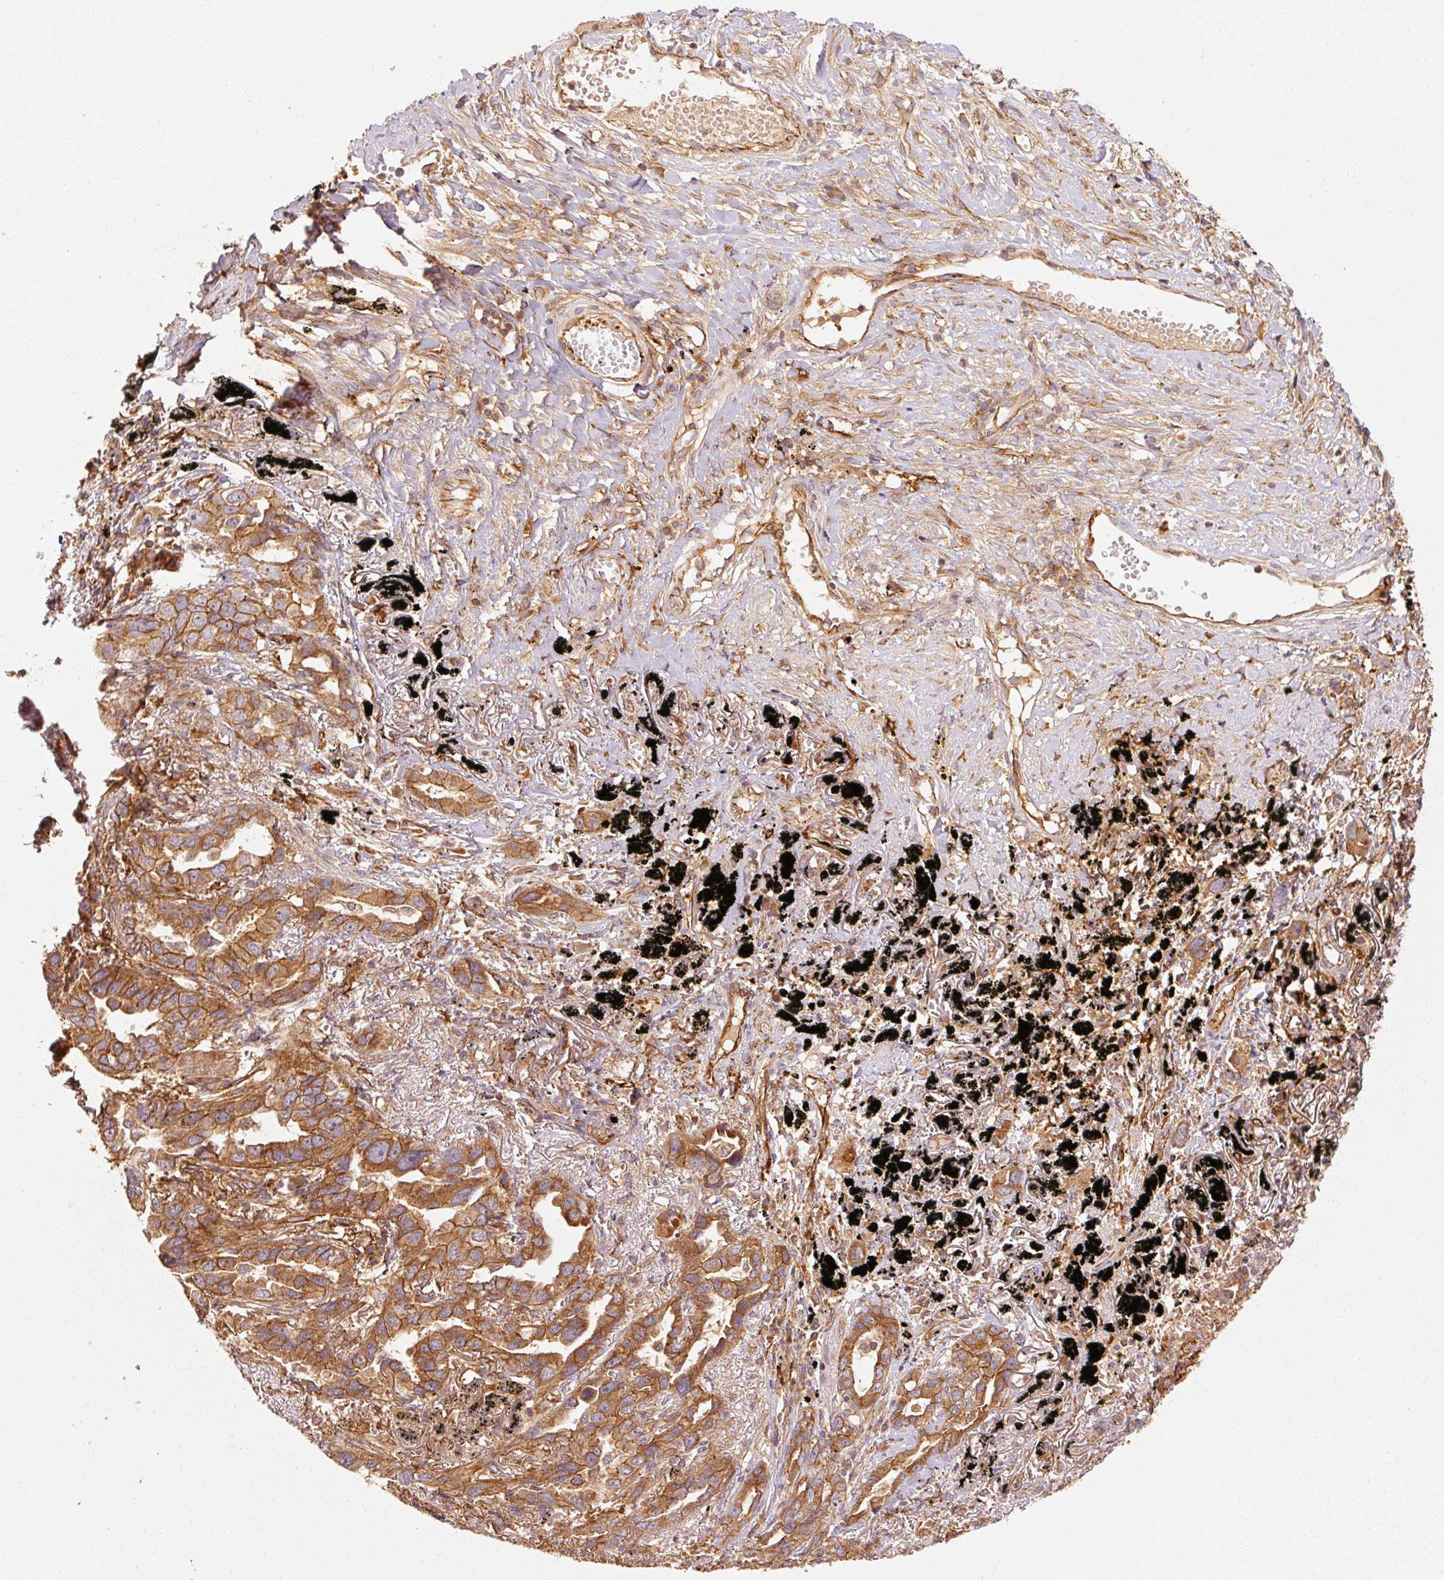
{"staining": {"intensity": "moderate", "quantity": ">75%", "location": "cytoplasmic/membranous"}, "tissue": "lung cancer", "cell_type": "Tumor cells", "image_type": "cancer", "snomed": [{"axis": "morphology", "description": "Adenocarcinoma, NOS"}, {"axis": "topography", "description": "Lung"}], "caption": "Protein staining of lung adenocarcinoma tissue exhibits moderate cytoplasmic/membranous expression in about >75% of tumor cells. (DAB (3,3'-diaminobenzidine) IHC with brightfield microscopy, high magnification).", "gene": "CTNNA1", "patient": {"sex": "male", "age": 67}}